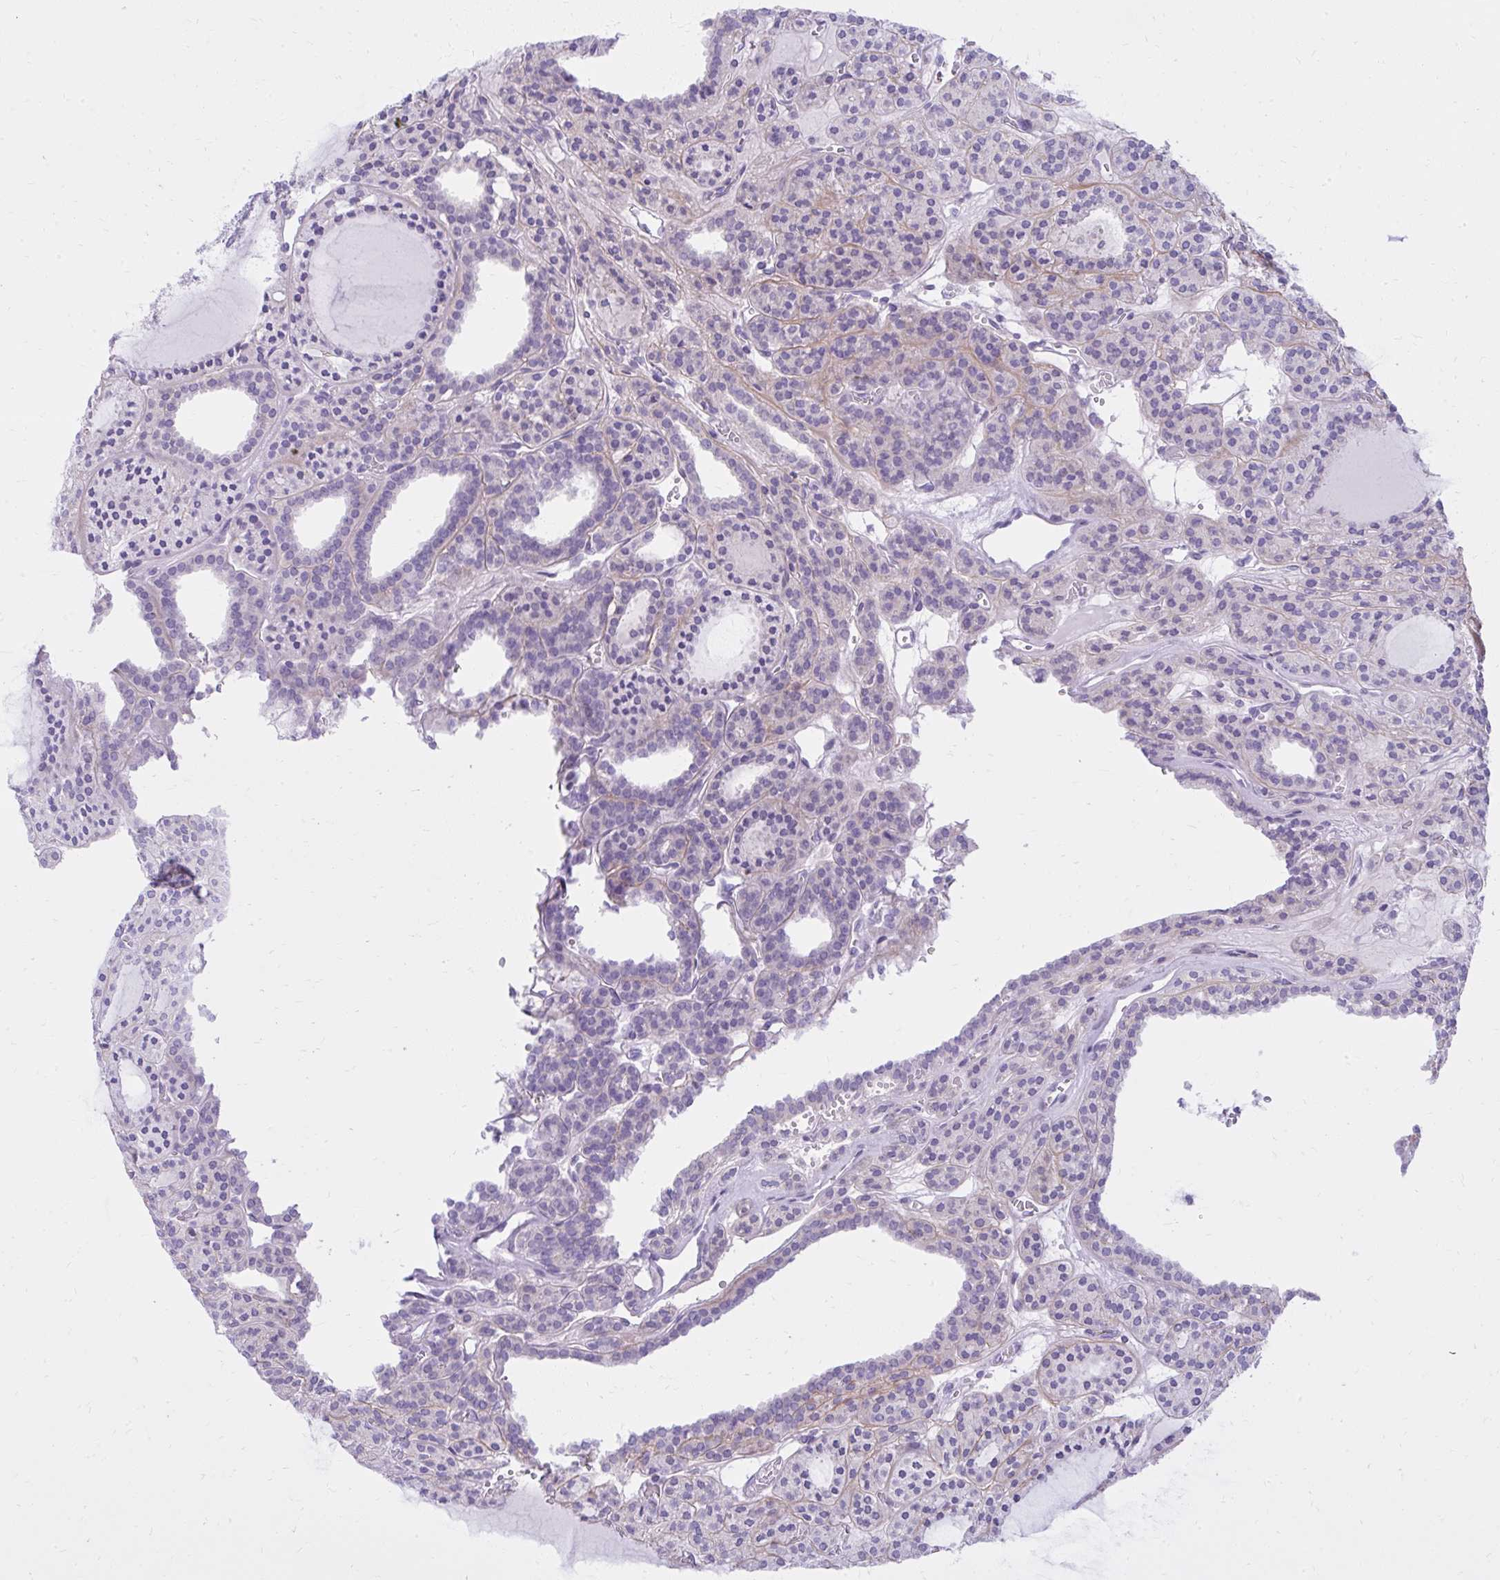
{"staining": {"intensity": "negative", "quantity": "none", "location": "none"}, "tissue": "thyroid cancer", "cell_type": "Tumor cells", "image_type": "cancer", "snomed": [{"axis": "morphology", "description": "Follicular adenoma carcinoma, NOS"}, {"axis": "topography", "description": "Thyroid gland"}], "caption": "This is a image of immunohistochemistry (IHC) staining of thyroid cancer (follicular adenoma carcinoma), which shows no positivity in tumor cells.", "gene": "PRAP1", "patient": {"sex": "female", "age": 63}}